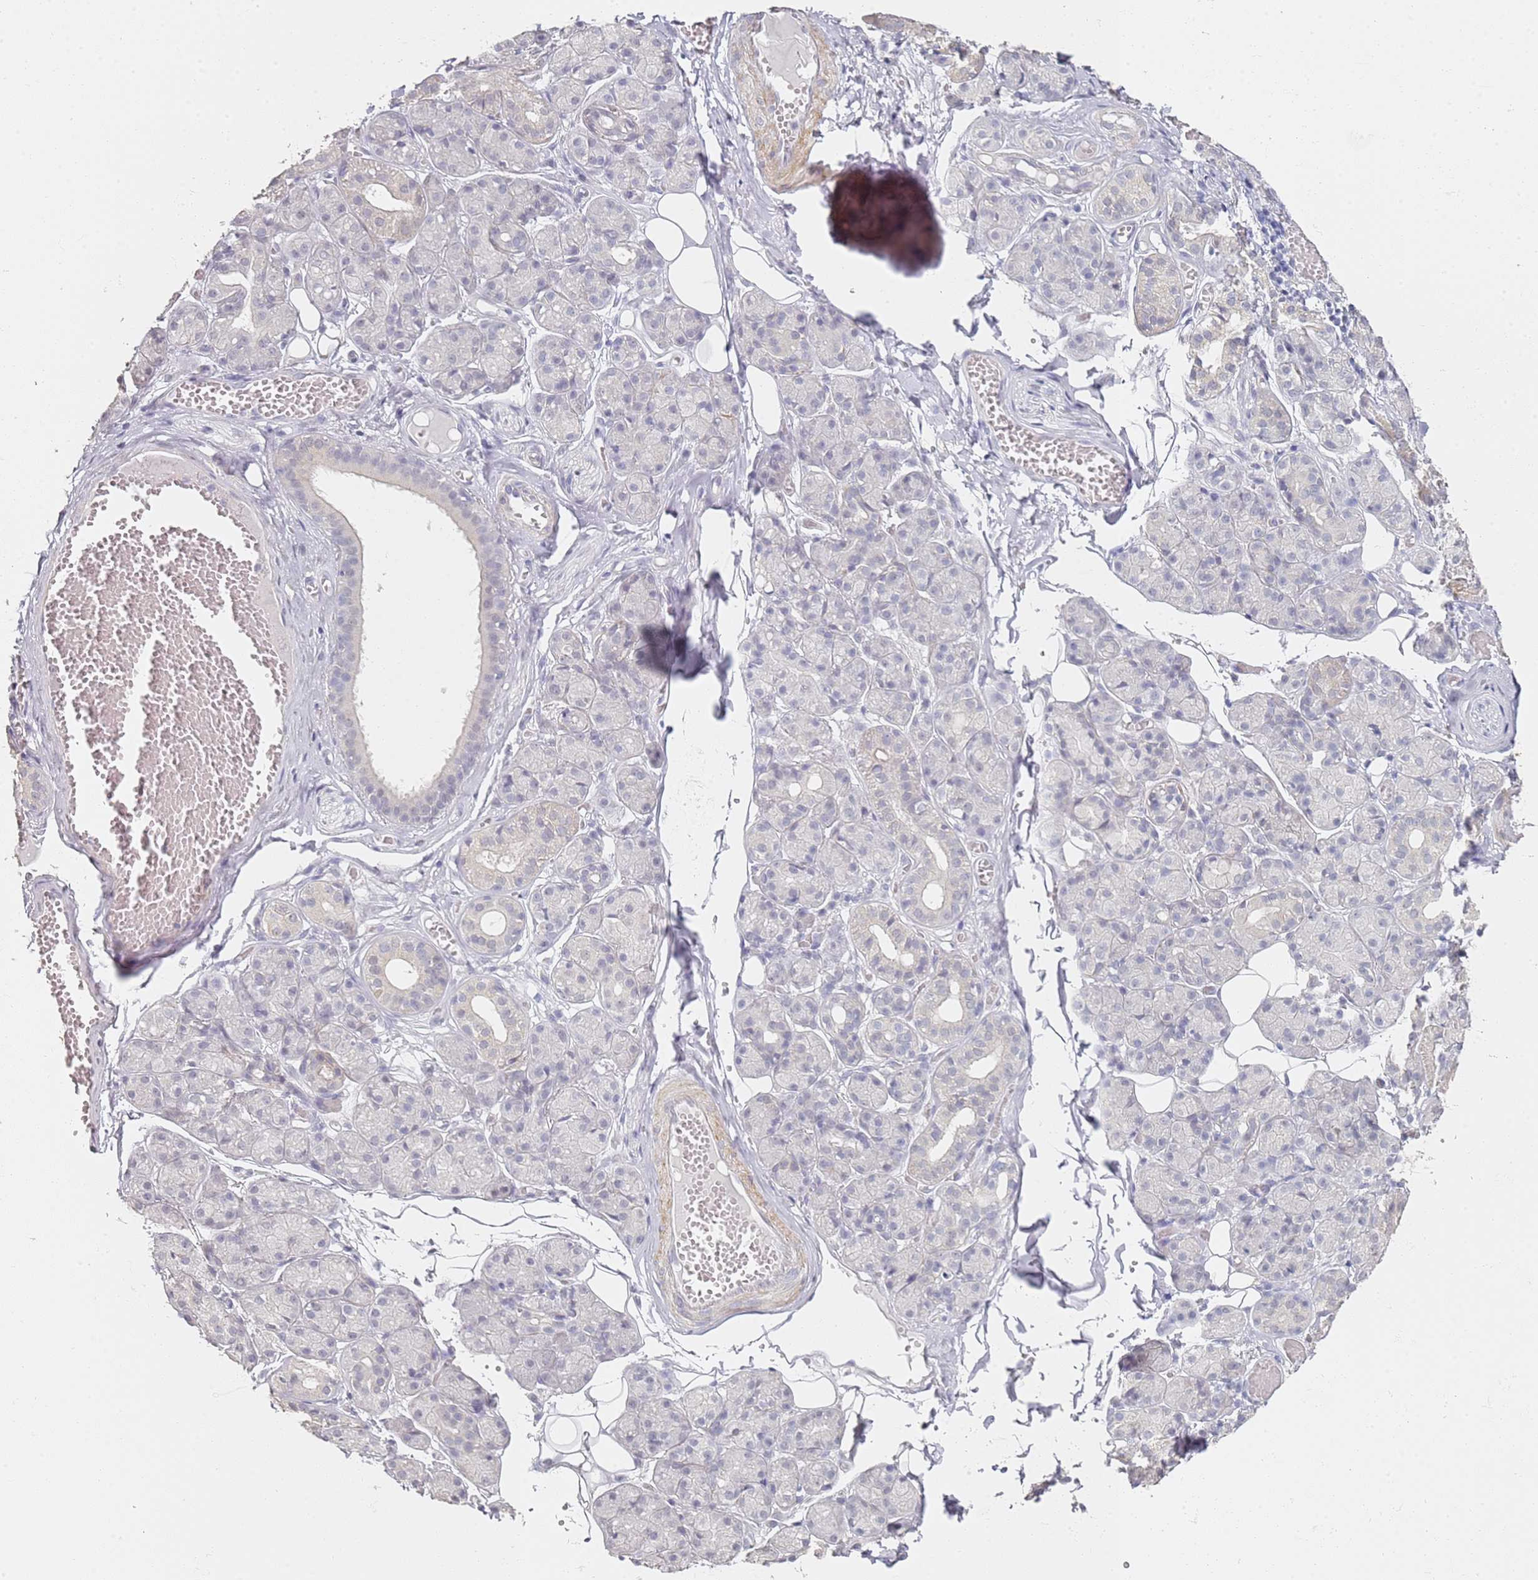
{"staining": {"intensity": "negative", "quantity": "none", "location": "none"}, "tissue": "salivary gland", "cell_type": "Glandular cells", "image_type": "normal", "snomed": [{"axis": "morphology", "description": "Normal tissue, NOS"}, {"axis": "topography", "description": "Salivary gland"}], "caption": "IHC image of unremarkable salivary gland: salivary gland stained with DAB (3,3'-diaminobenzidine) demonstrates no significant protein staining in glandular cells.", "gene": "DNAH11", "patient": {"sex": "male", "age": 63}}